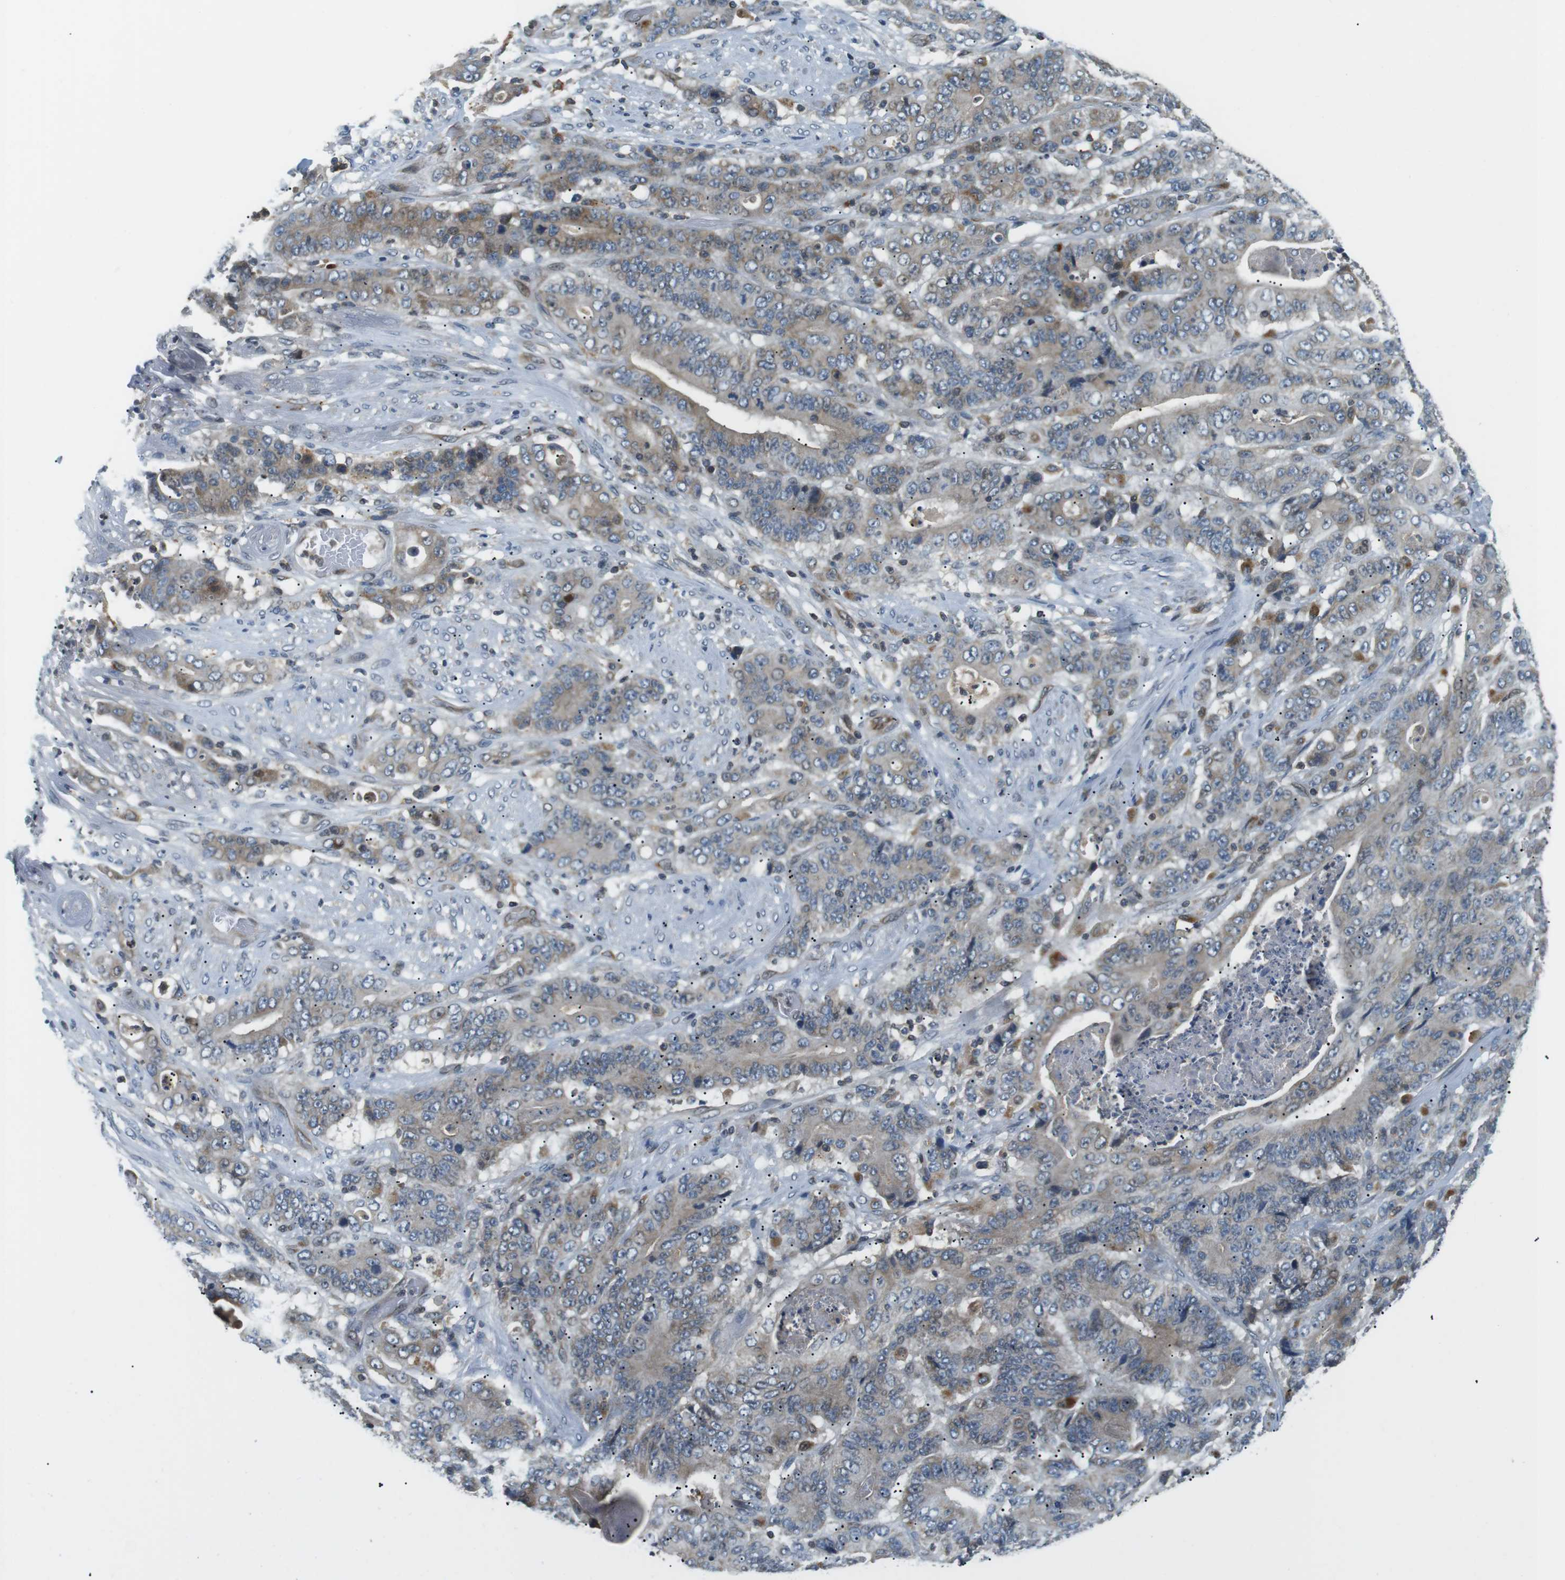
{"staining": {"intensity": "moderate", "quantity": "<25%", "location": "cytoplasmic/membranous"}, "tissue": "stomach cancer", "cell_type": "Tumor cells", "image_type": "cancer", "snomed": [{"axis": "morphology", "description": "Adenocarcinoma, NOS"}, {"axis": "topography", "description": "Stomach"}], "caption": "Human adenocarcinoma (stomach) stained for a protein (brown) exhibits moderate cytoplasmic/membranous positive expression in approximately <25% of tumor cells.", "gene": "TMX4", "patient": {"sex": "female", "age": 73}}